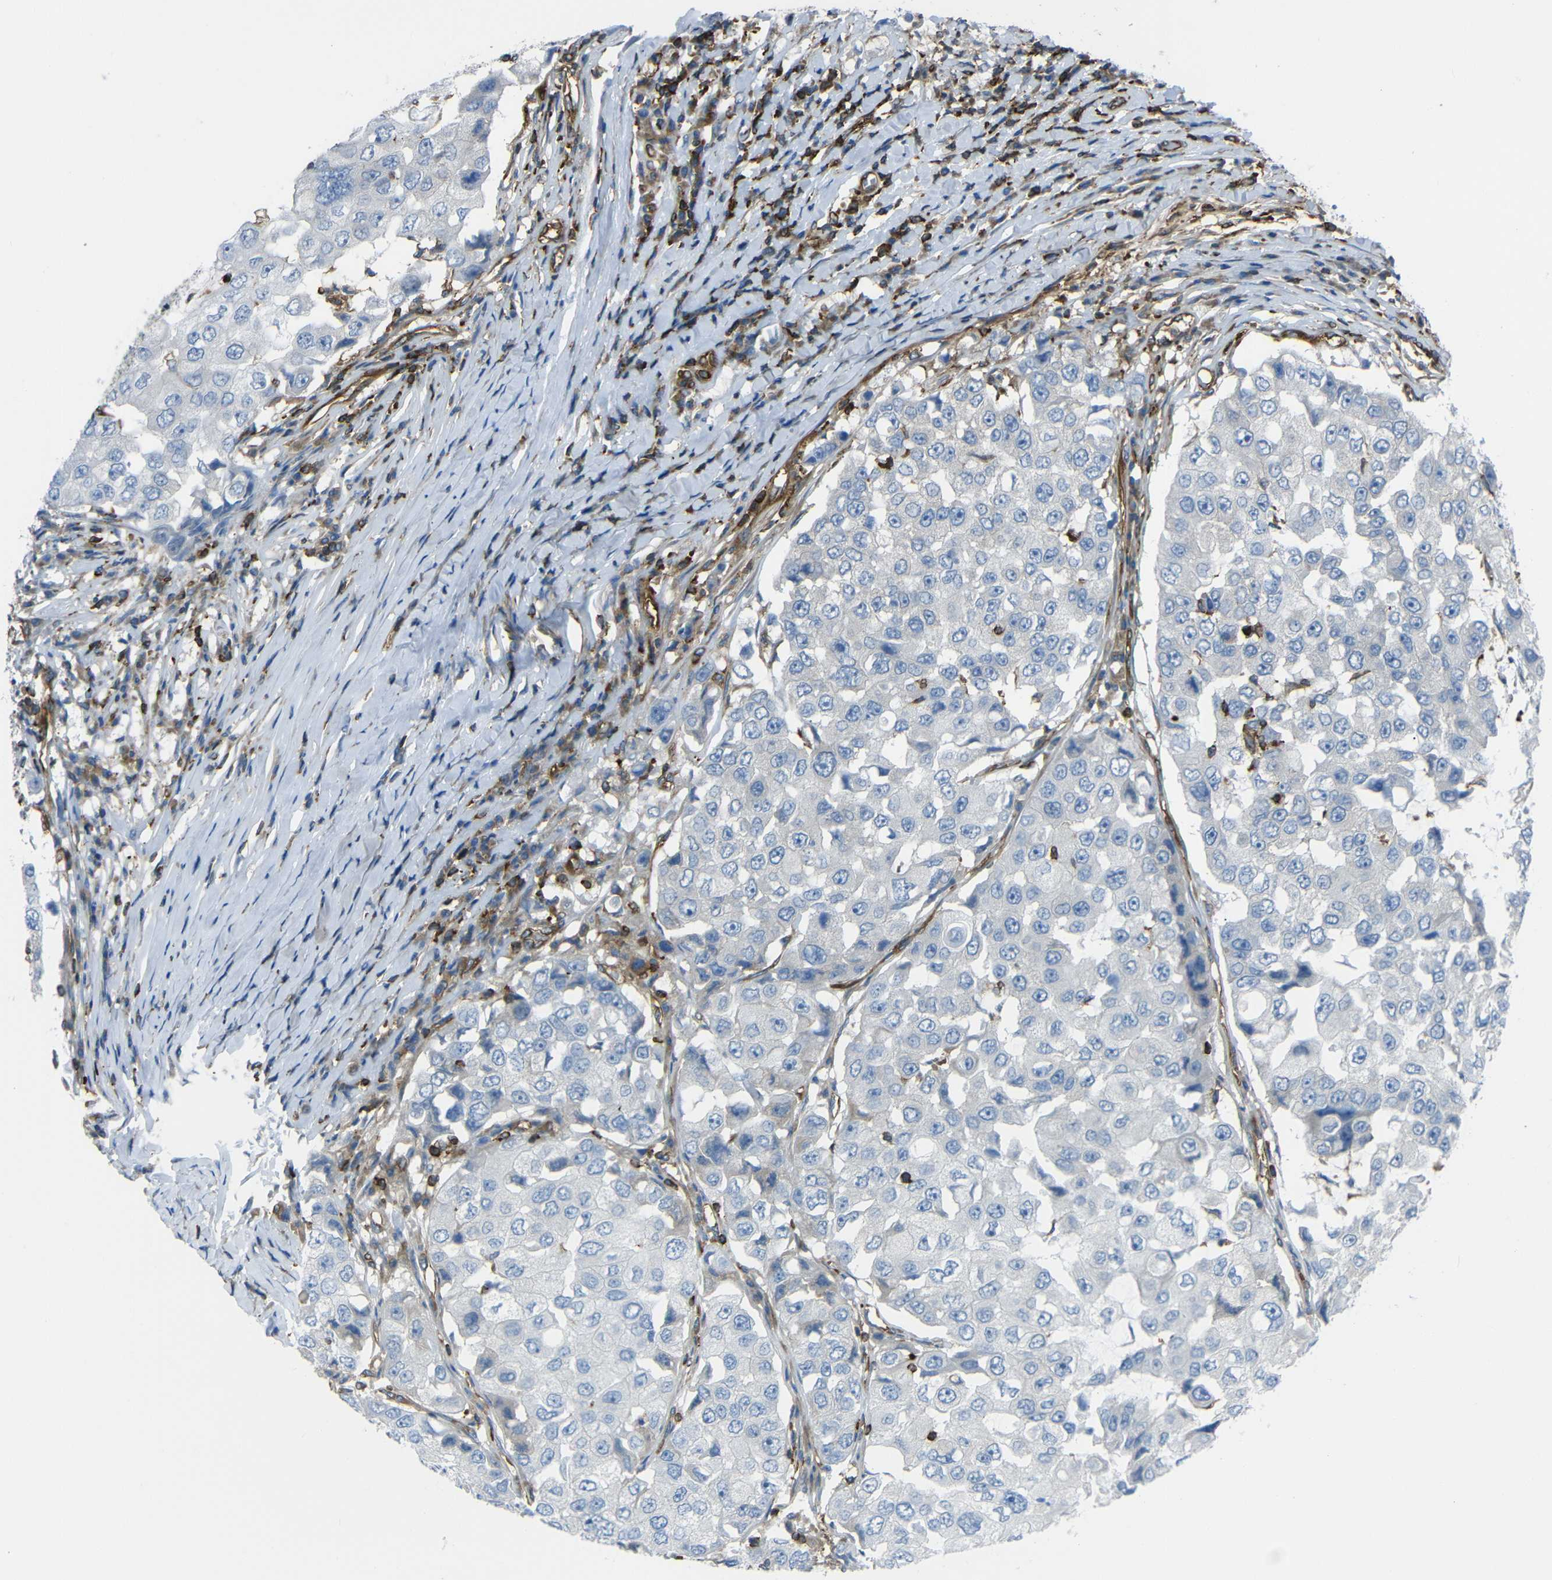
{"staining": {"intensity": "negative", "quantity": "none", "location": "none"}, "tissue": "breast cancer", "cell_type": "Tumor cells", "image_type": "cancer", "snomed": [{"axis": "morphology", "description": "Duct carcinoma"}, {"axis": "topography", "description": "Breast"}], "caption": "Protein analysis of breast invasive ductal carcinoma exhibits no significant expression in tumor cells.", "gene": "ARHGEF1", "patient": {"sex": "female", "age": 27}}